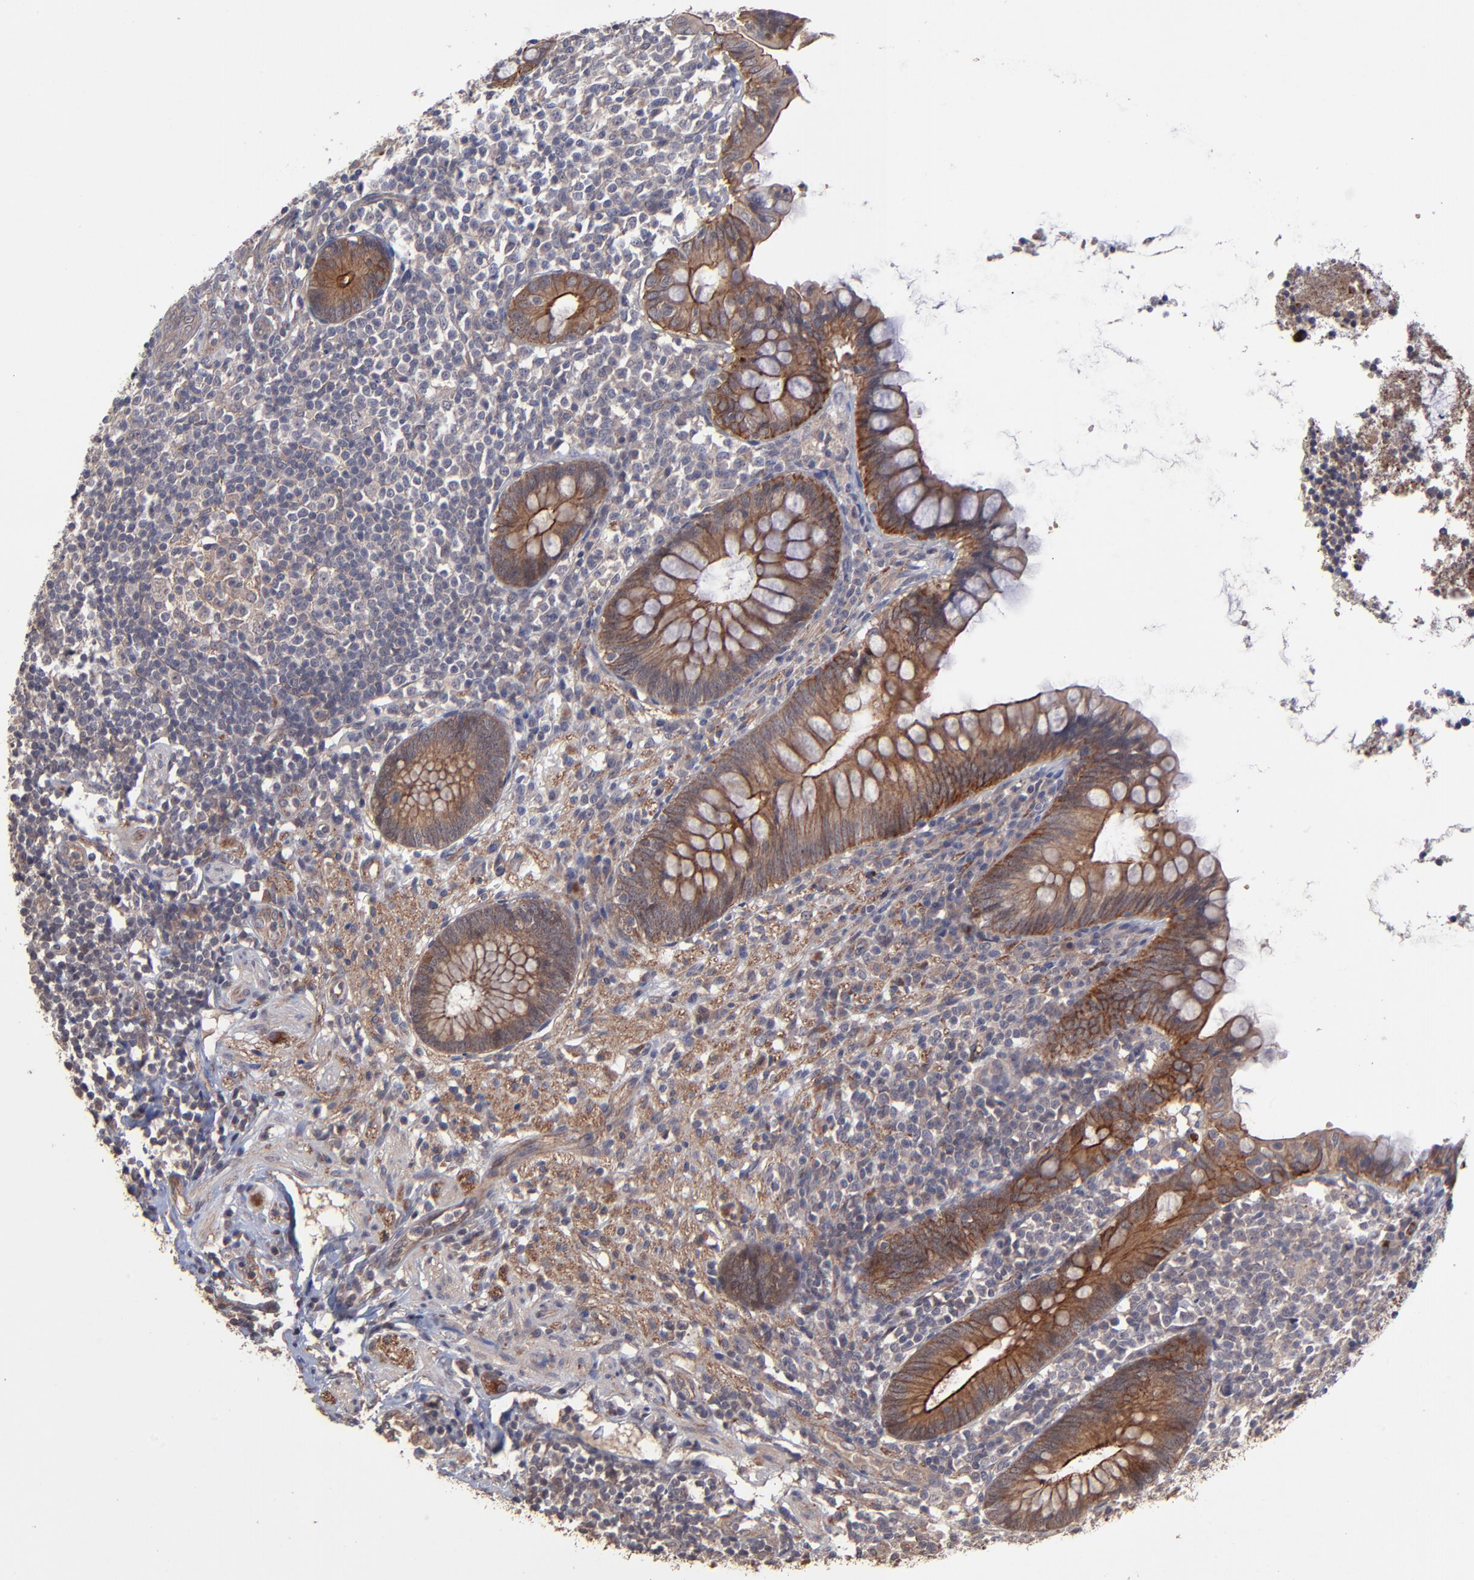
{"staining": {"intensity": "strong", "quantity": ">75%", "location": "cytoplasmic/membranous"}, "tissue": "appendix", "cell_type": "Glandular cells", "image_type": "normal", "snomed": [{"axis": "morphology", "description": "Normal tissue, NOS"}, {"axis": "topography", "description": "Appendix"}], "caption": "An image of appendix stained for a protein demonstrates strong cytoplasmic/membranous brown staining in glandular cells. (Brightfield microscopy of DAB IHC at high magnification).", "gene": "ZNF780A", "patient": {"sex": "female", "age": 66}}